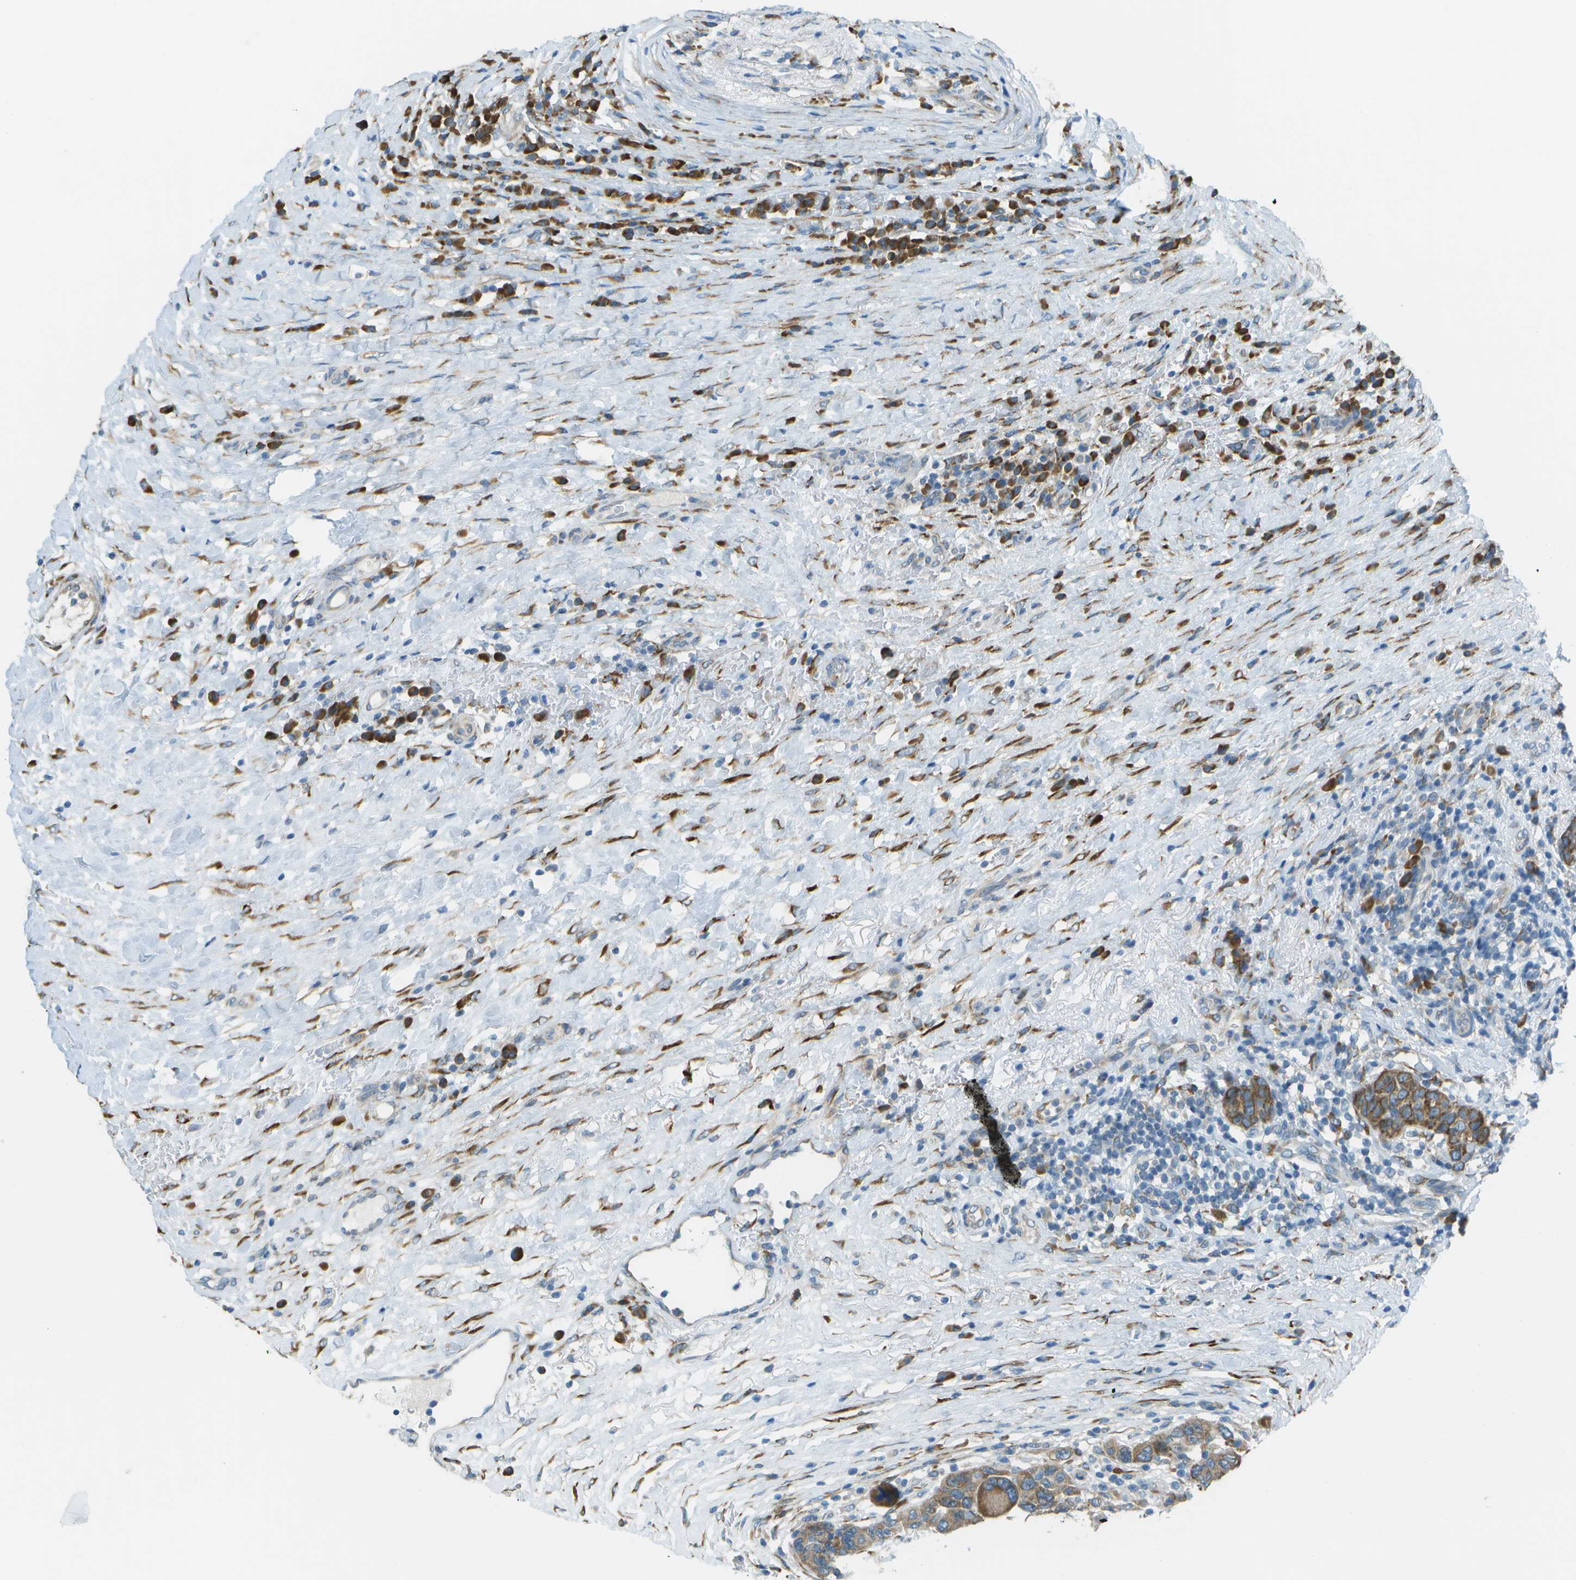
{"staining": {"intensity": "moderate", "quantity": ">75%", "location": "cytoplasmic/membranous"}, "tissue": "breast cancer", "cell_type": "Tumor cells", "image_type": "cancer", "snomed": [{"axis": "morphology", "description": "Duct carcinoma"}, {"axis": "topography", "description": "Breast"}], "caption": "A micrograph showing moderate cytoplasmic/membranous expression in approximately >75% of tumor cells in breast cancer, as visualized by brown immunohistochemical staining.", "gene": "KCTD3", "patient": {"sex": "female", "age": 37}}